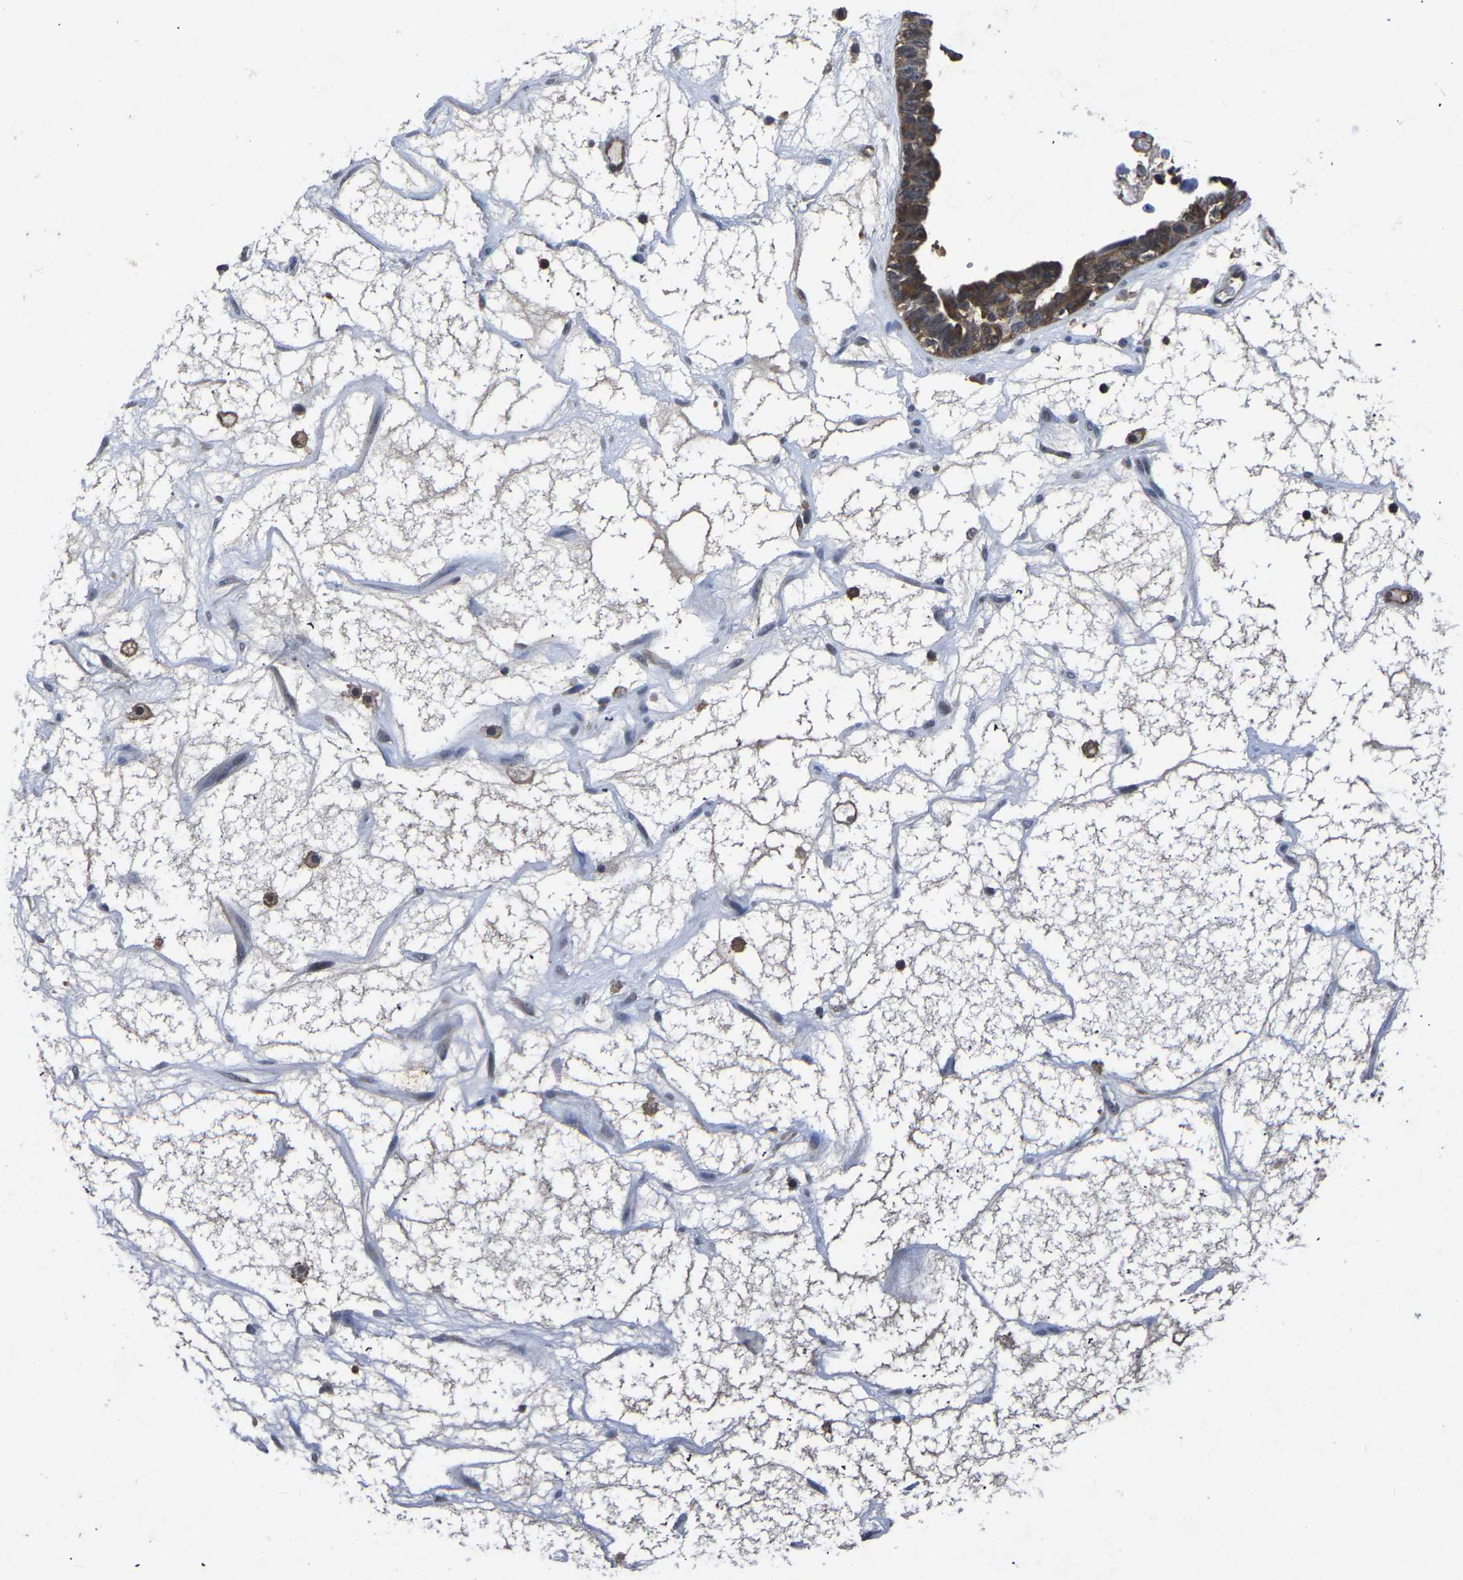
{"staining": {"intensity": "moderate", "quantity": ">75%", "location": "cytoplasmic/membranous"}, "tissue": "ovarian cancer", "cell_type": "Tumor cells", "image_type": "cancer", "snomed": [{"axis": "morphology", "description": "Cystadenocarcinoma, serous, NOS"}, {"axis": "topography", "description": "Ovary"}], "caption": "A medium amount of moderate cytoplasmic/membranous staining is seen in approximately >75% of tumor cells in ovarian serous cystadenocarcinoma tissue. The staining was performed using DAB, with brown indicating positive protein expression. Nuclei are stained blue with hematoxylin.", "gene": "FGD5", "patient": {"sex": "female", "age": 79}}